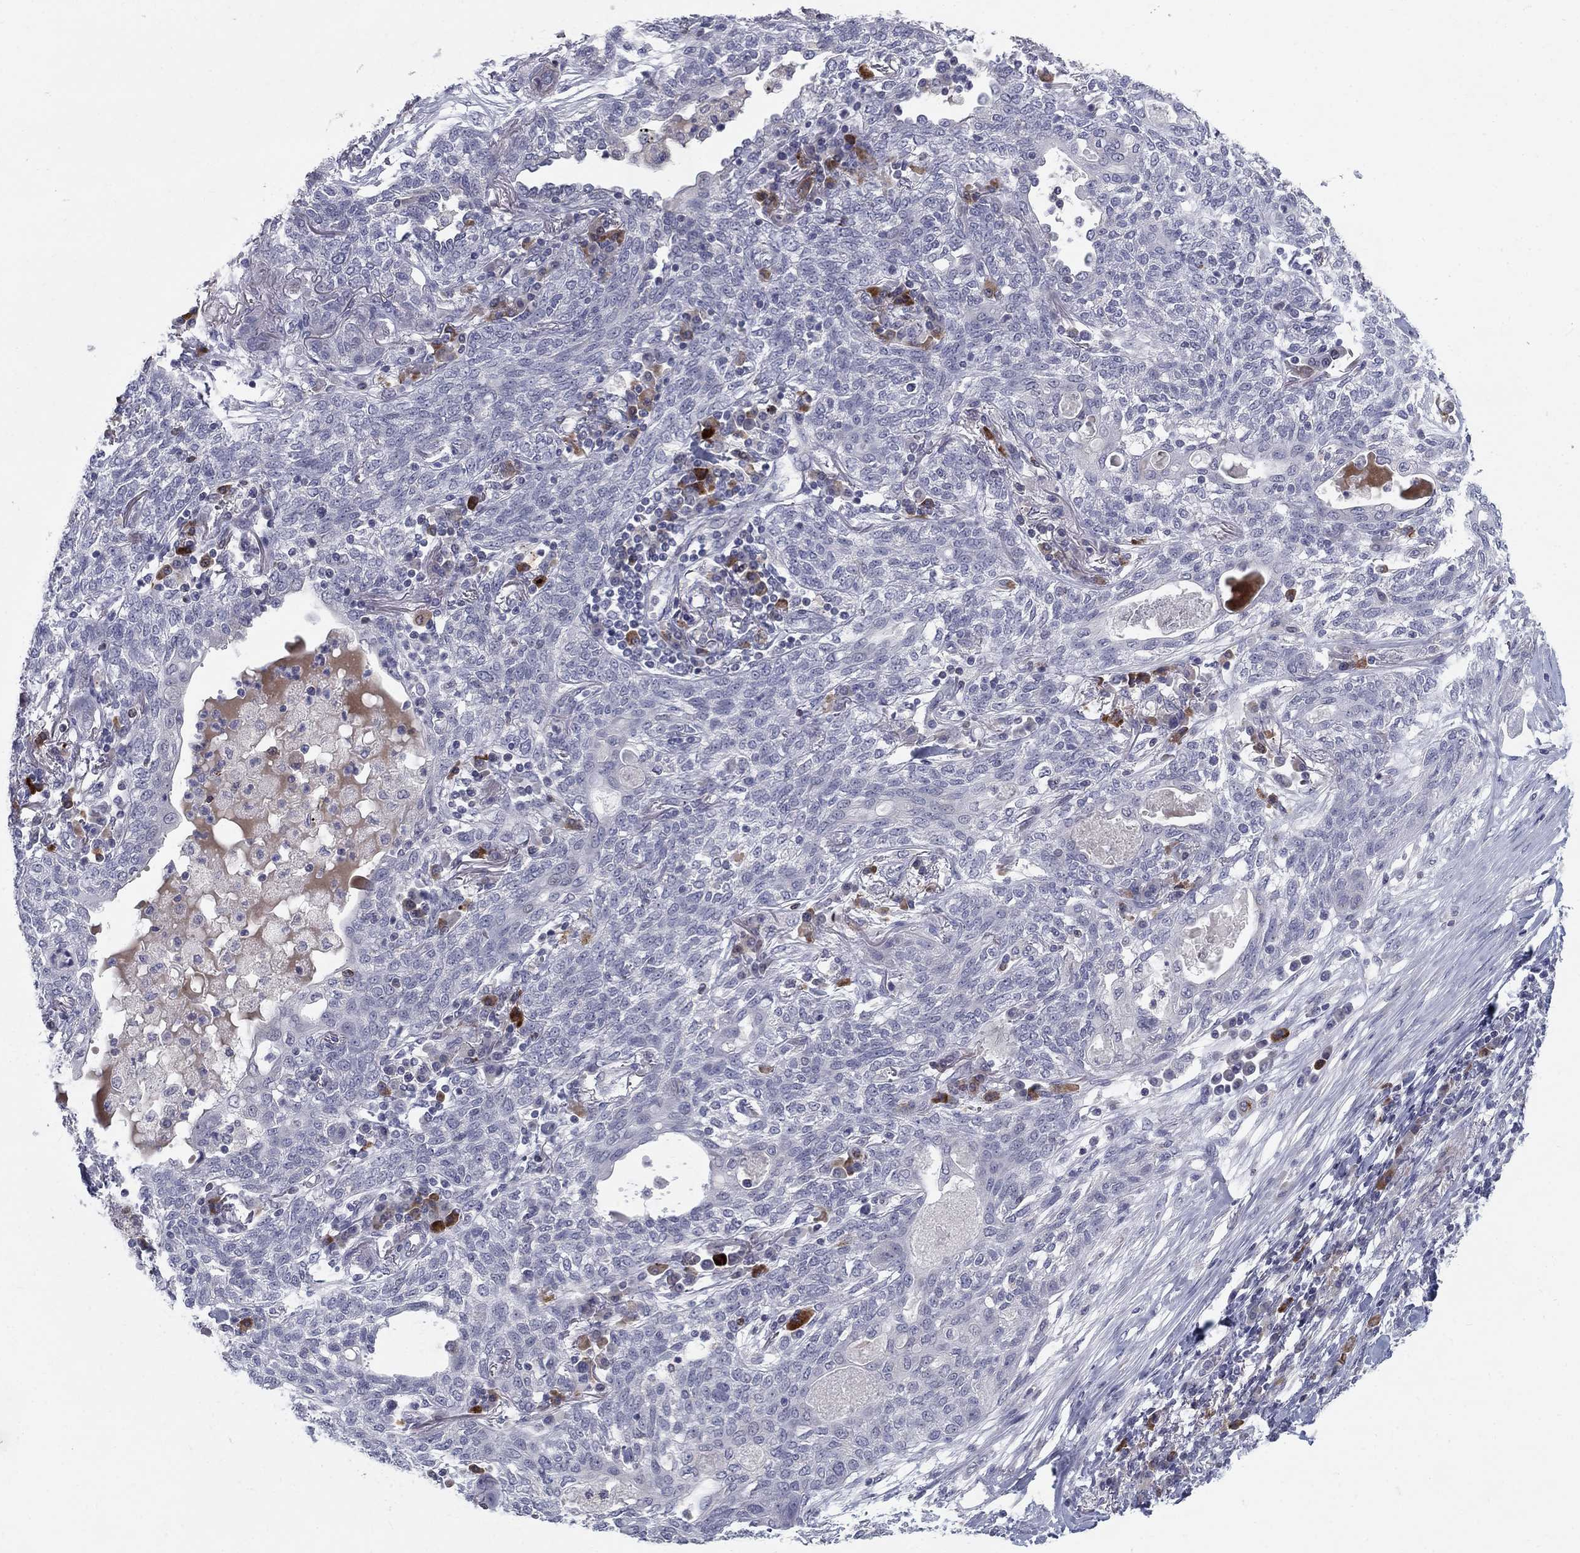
{"staining": {"intensity": "negative", "quantity": "none", "location": "none"}, "tissue": "lung cancer", "cell_type": "Tumor cells", "image_type": "cancer", "snomed": [{"axis": "morphology", "description": "Squamous cell carcinoma, NOS"}, {"axis": "topography", "description": "Lung"}], "caption": "DAB (3,3'-diaminobenzidine) immunohistochemical staining of human lung squamous cell carcinoma displays no significant positivity in tumor cells.", "gene": "NTRK2", "patient": {"sex": "female", "age": 70}}